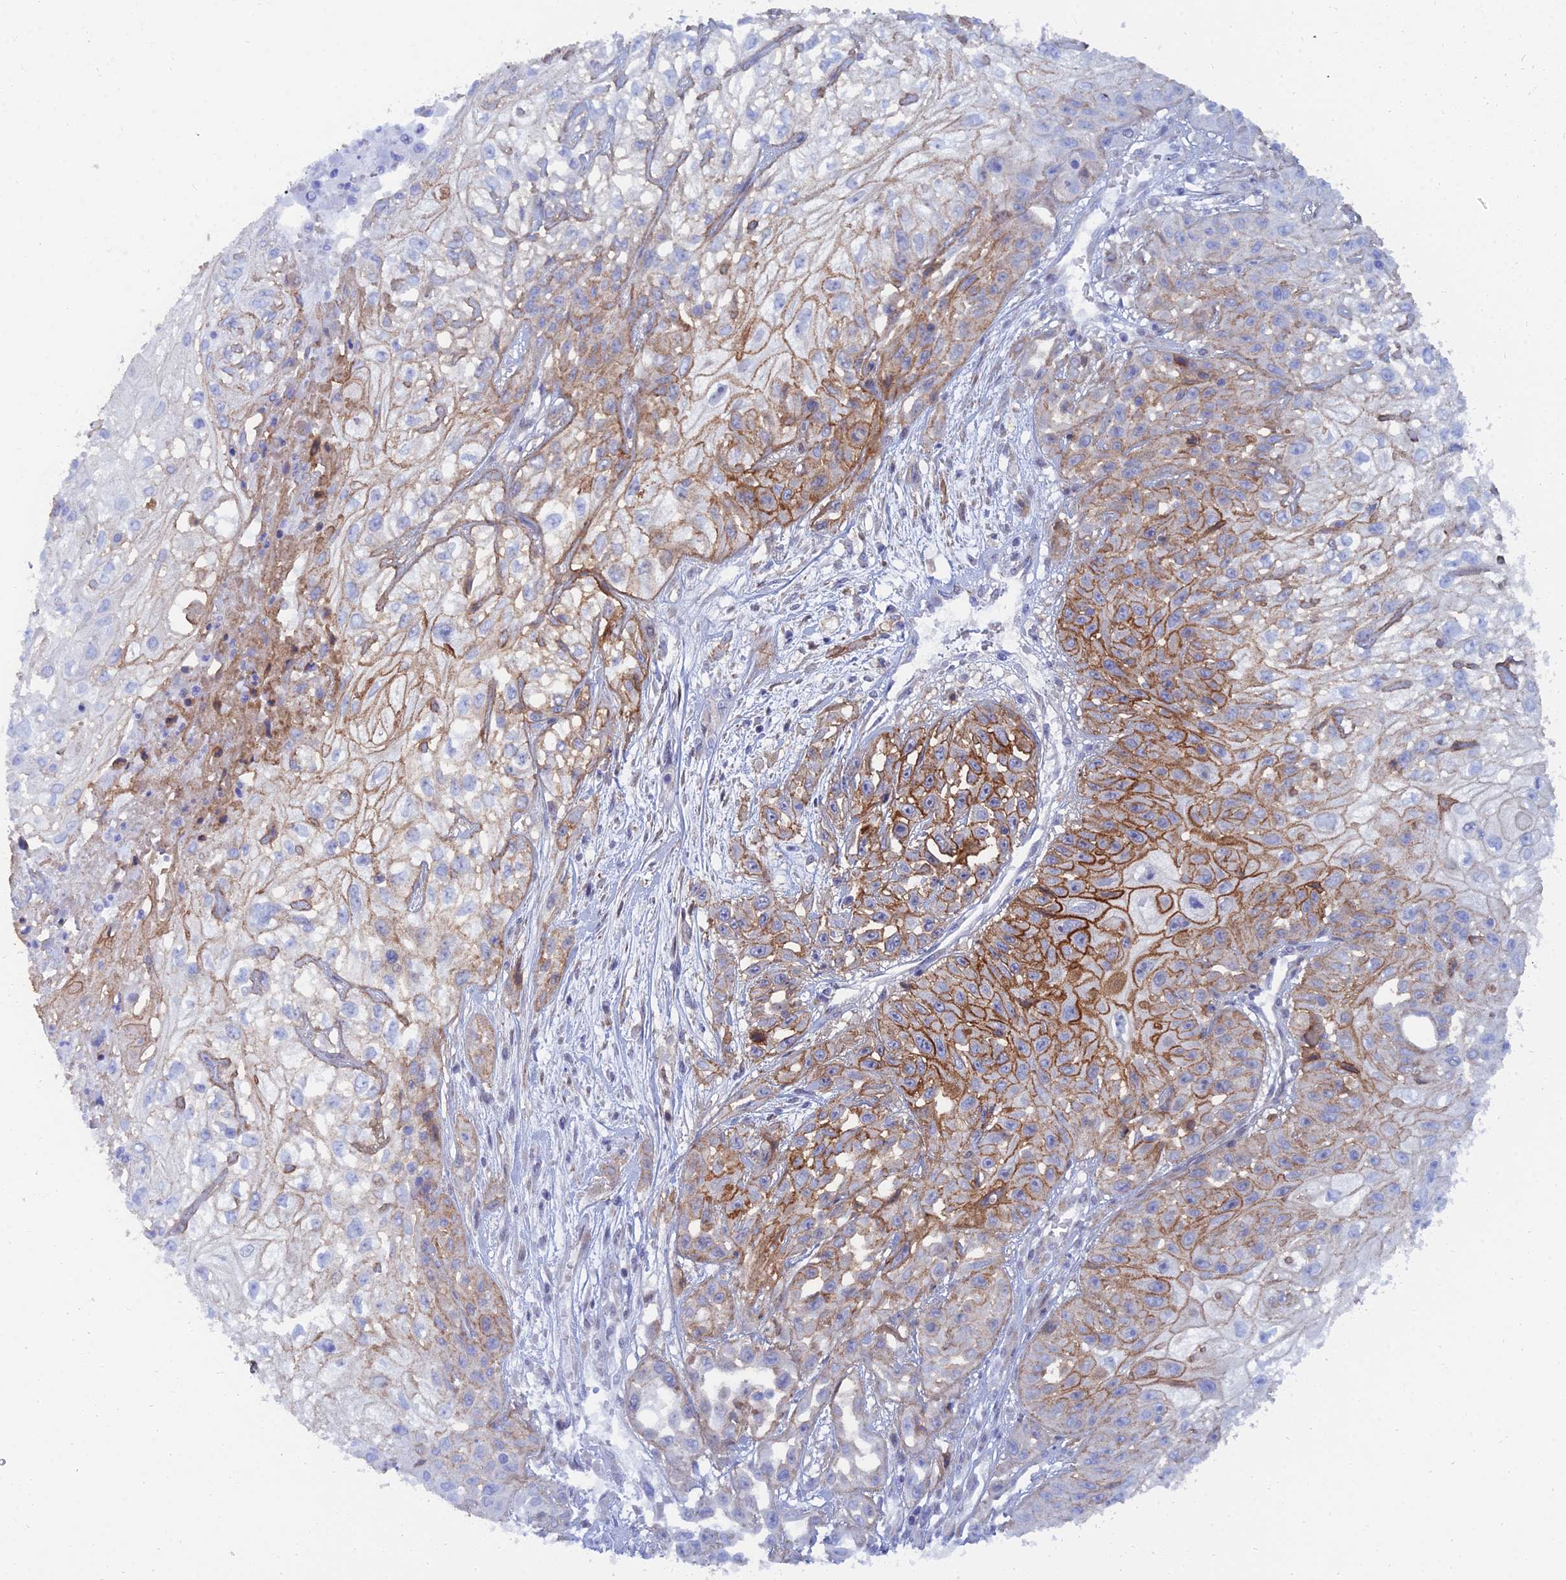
{"staining": {"intensity": "moderate", "quantity": "25%-75%", "location": "cytoplasmic/membranous"}, "tissue": "skin cancer", "cell_type": "Tumor cells", "image_type": "cancer", "snomed": [{"axis": "morphology", "description": "Squamous cell carcinoma, NOS"}, {"axis": "morphology", "description": "Squamous cell carcinoma, metastatic, NOS"}, {"axis": "topography", "description": "Skin"}, {"axis": "topography", "description": "Lymph node"}], "caption": "High-magnification brightfield microscopy of squamous cell carcinoma (skin) stained with DAB (brown) and counterstained with hematoxylin (blue). tumor cells exhibit moderate cytoplasmic/membranous positivity is appreciated in about25%-75% of cells. (Brightfield microscopy of DAB IHC at high magnification).", "gene": "TRIM43B", "patient": {"sex": "male", "age": 75}}